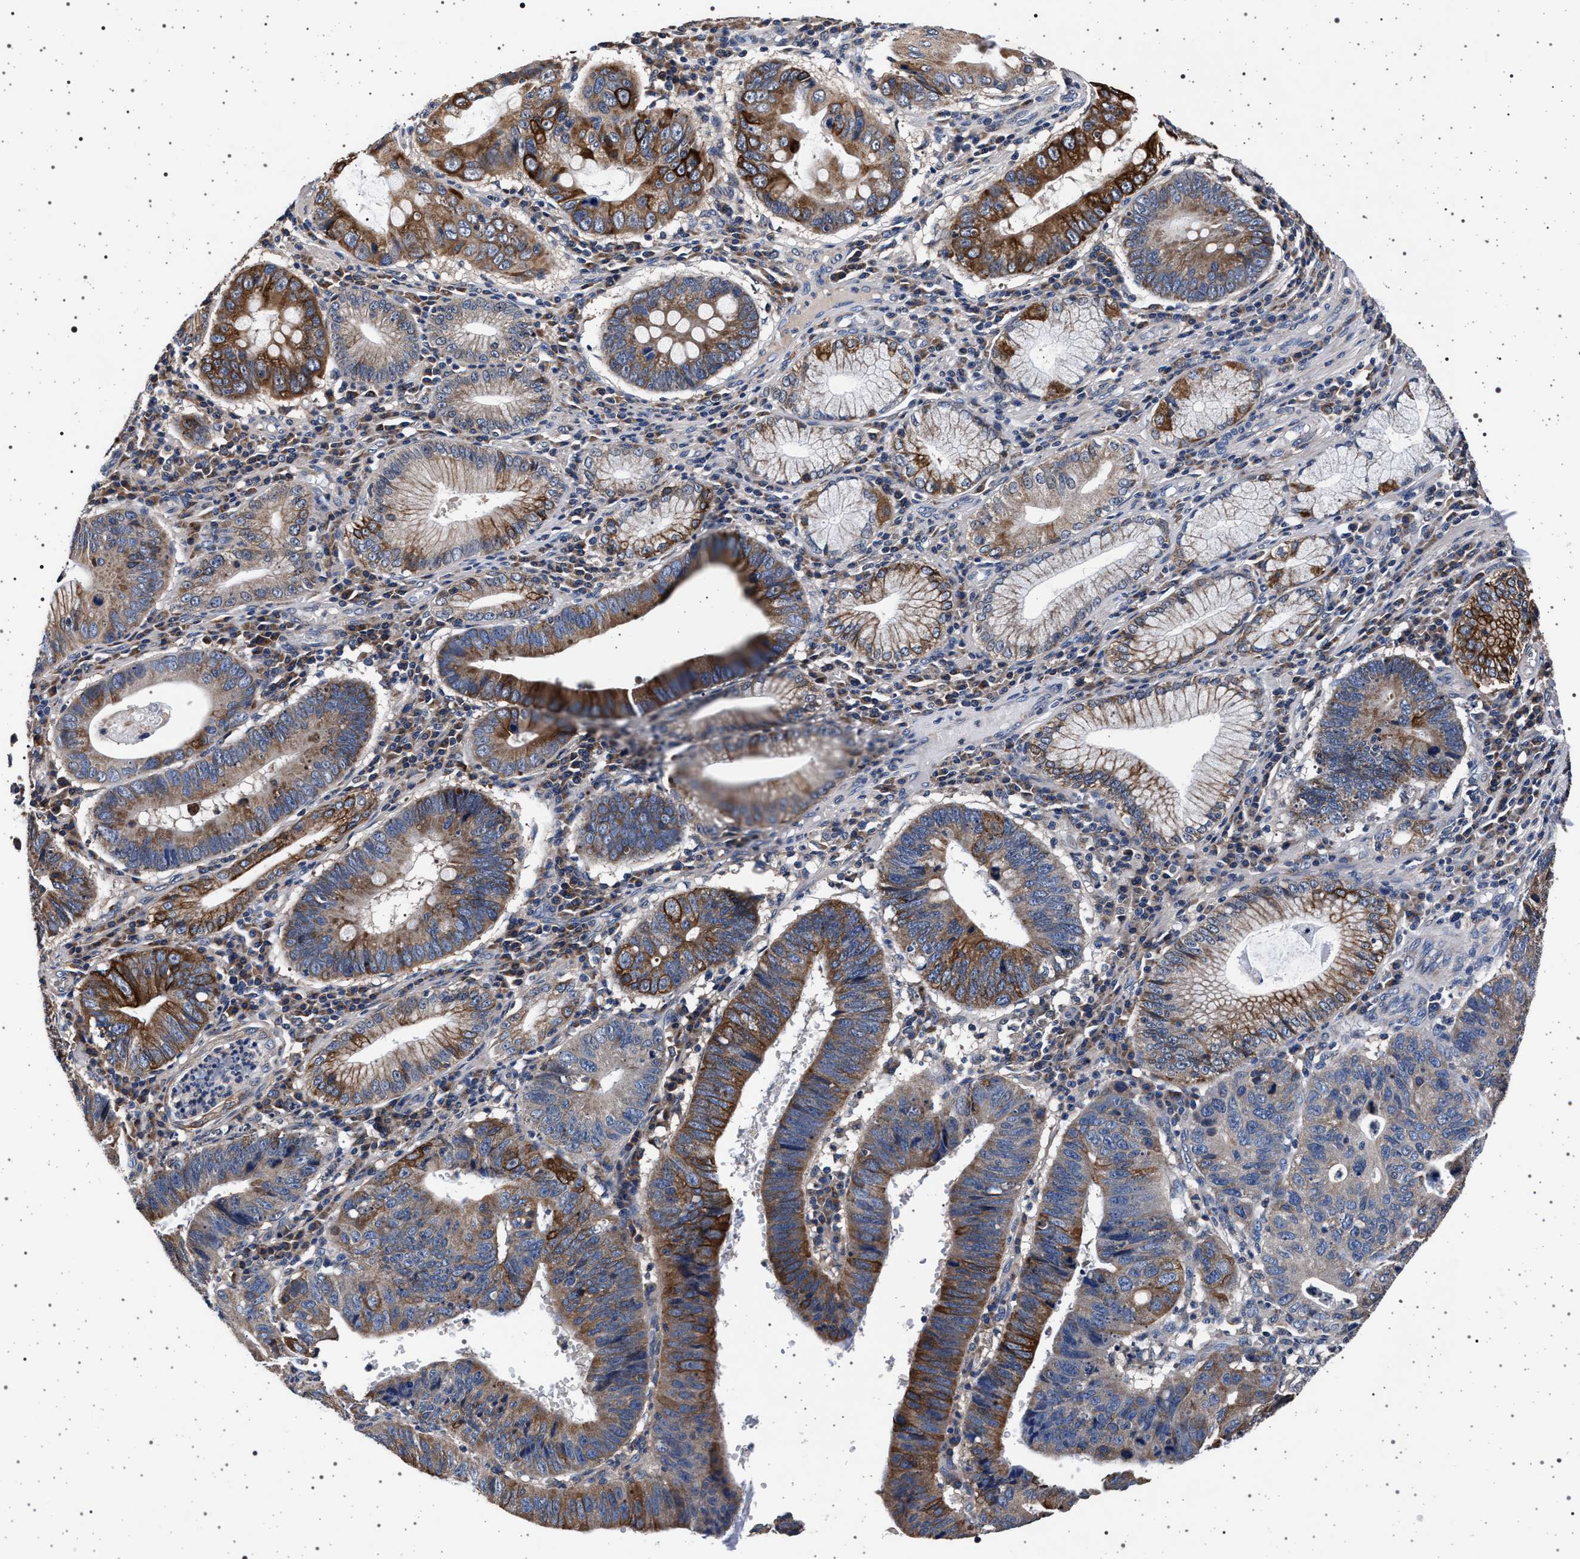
{"staining": {"intensity": "moderate", "quantity": ">75%", "location": "cytoplasmic/membranous"}, "tissue": "stomach cancer", "cell_type": "Tumor cells", "image_type": "cancer", "snomed": [{"axis": "morphology", "description": "Adenocarcinoma, NOS"}, {"axis": "topography", "description": "Stomach"}], "caption": "Human stomach adenocarcinoma stained with a brown dye reveals moderate cytoplasmic/membranous positive positivity in about >75% of tumor cells.", "gene": "MAP3K2", "patient": {"sex": "male", "age": 59}}